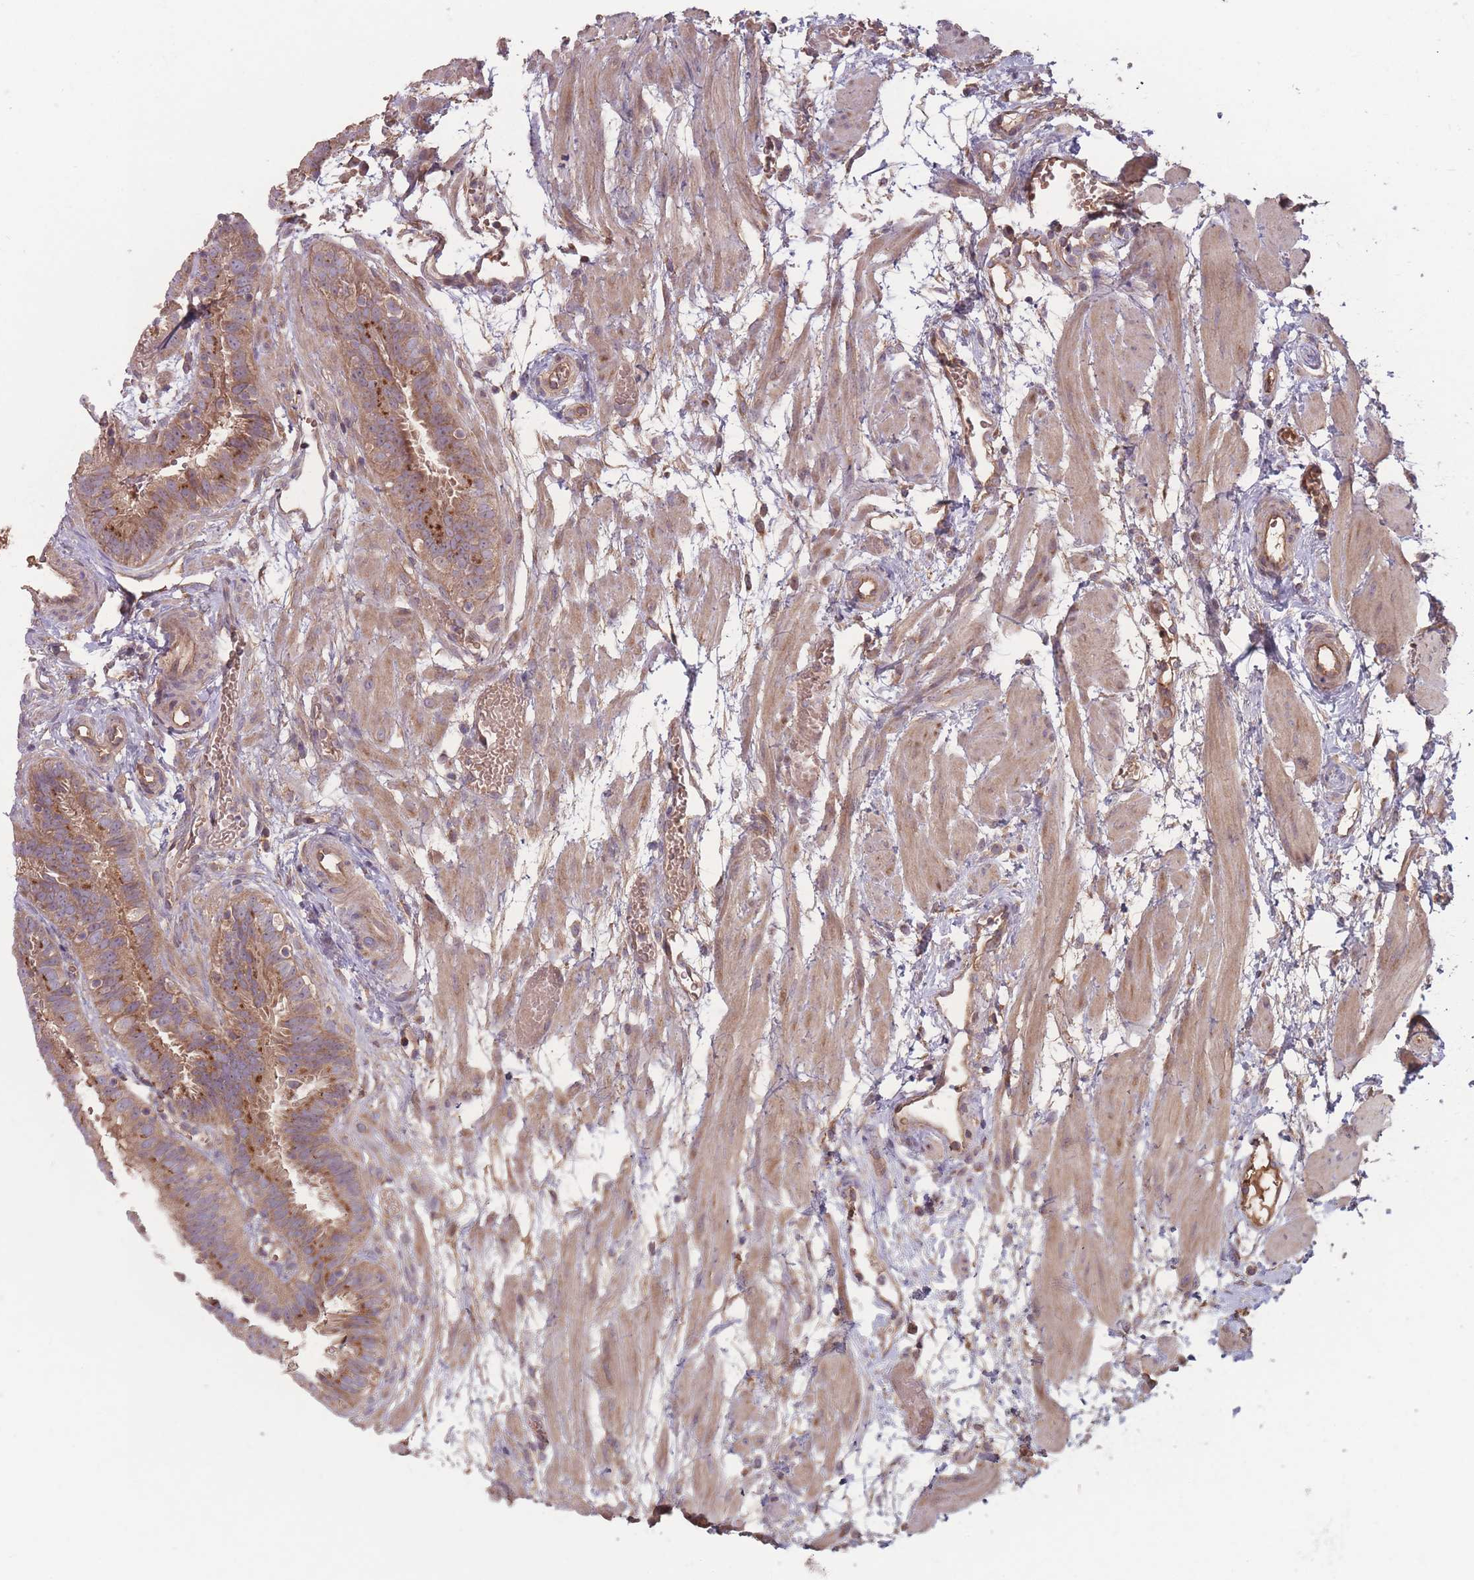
{"staining": {"intensity": "moderate", "quantity": ">75%", "location": "cytoplasmic/membranous"}, "tissue": "fallopian tube", "cell_type": "Glandular cells", "image_type": "normal", "snomed": [{"axis": "morphology", "description": "Normal tissue, NOS"}, {"axis": "topography", "description": "Fallopian tube"}], "caption": "Fallopian tube stained with DAB (3,3'-diaminobenzidine) immunohistochemistry (IHC) demonstrates medium levels of moderate cytoplasmic/membranous positivity in approximately >75% of glandular cells. (DAB (3,3'-diaminobenzidine) IHC, brown staining for protein, blue staining for nuclei).", "gene": "ATP5MGL", "patient": {"sex": "female", "age": 37}}